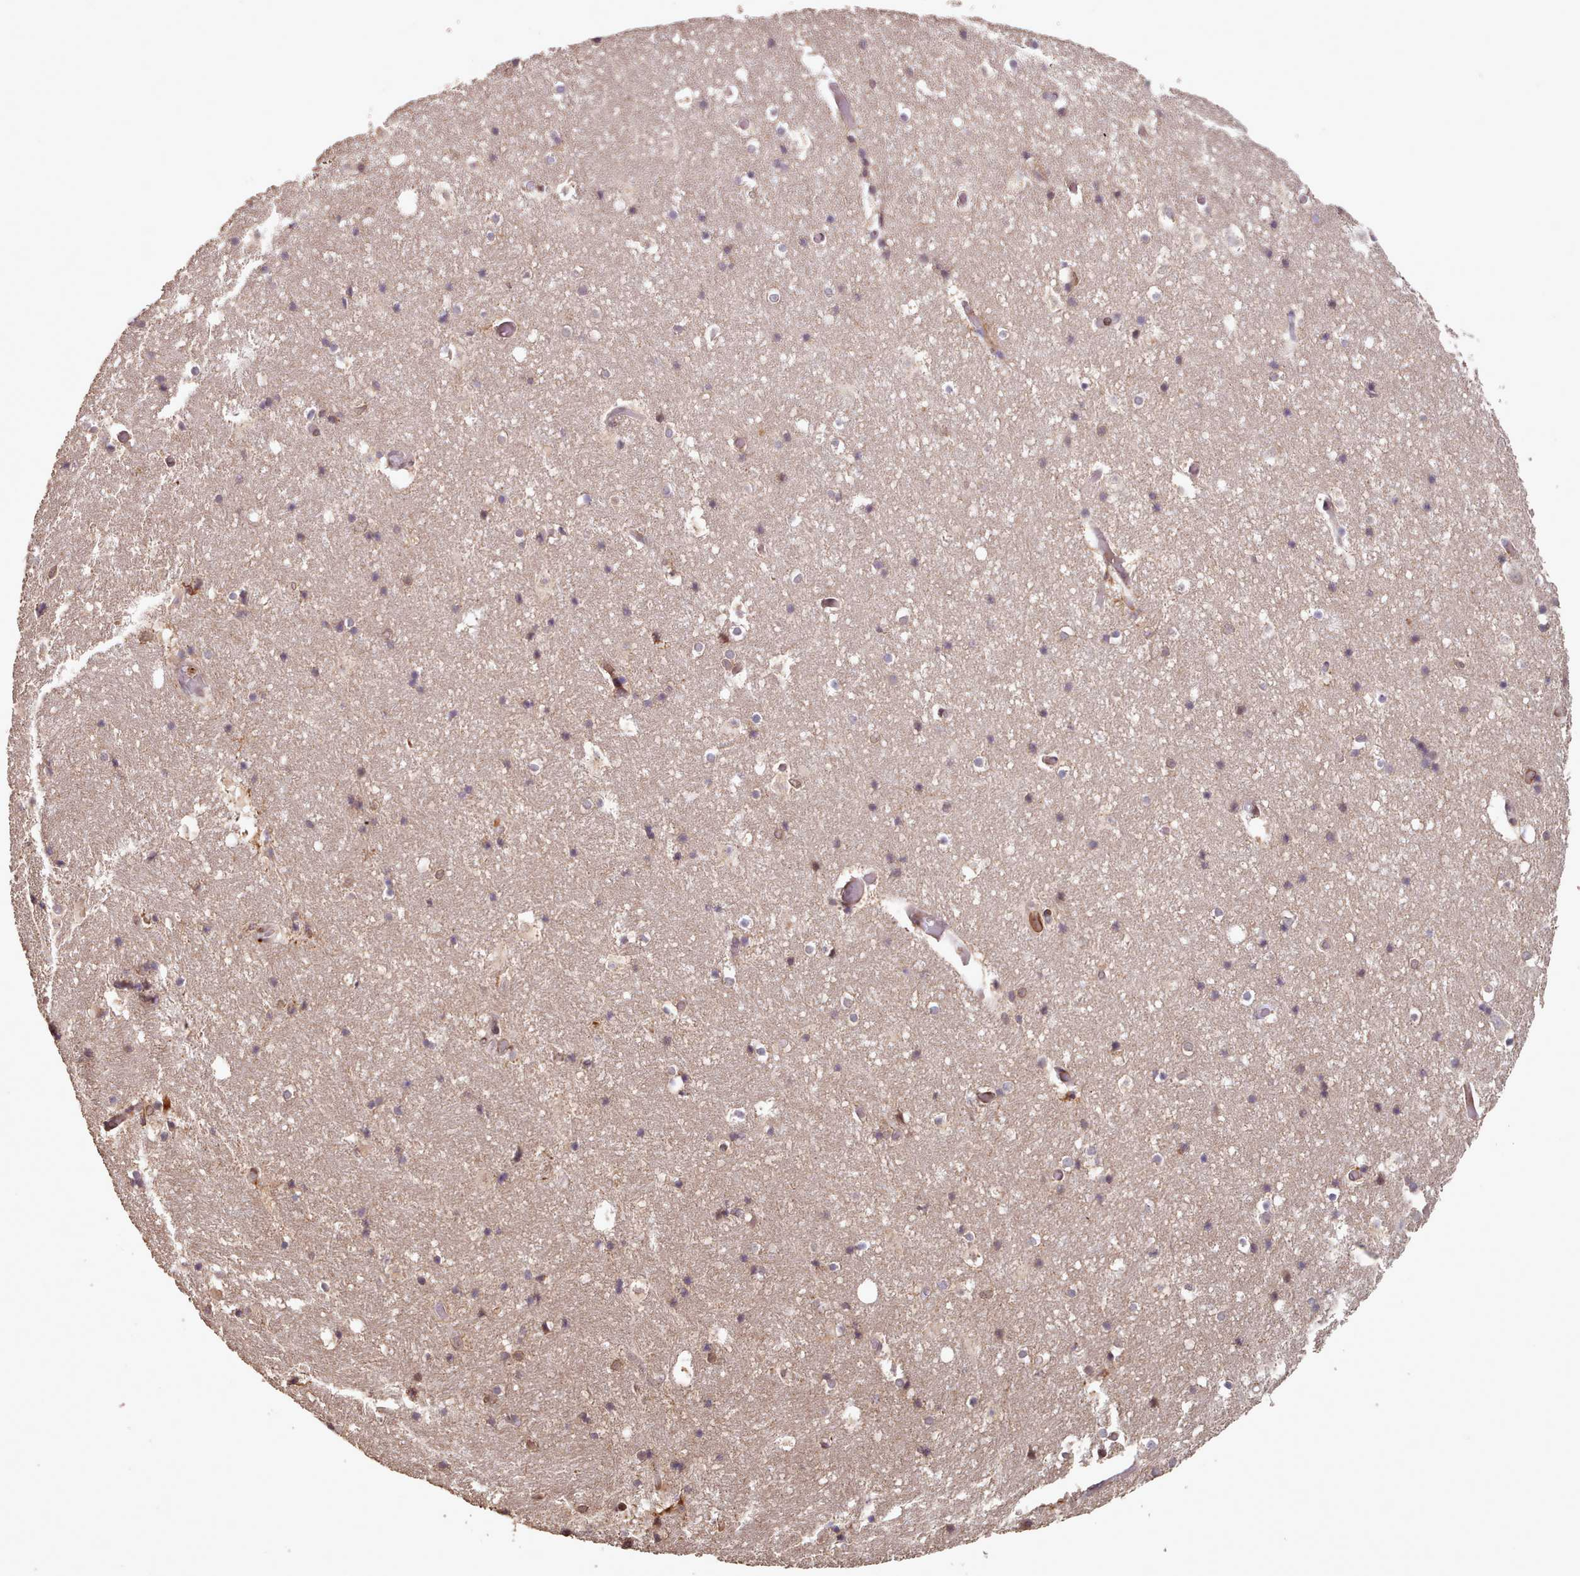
{"staining": {"intensity": "moderate", "quantity": "<25%", "location": "cytoplasmic/membranous,nuclear"}, "tissue": "hippocampus", "cell_type": "Glial cells", "image_type": "normal", "snomed": [{"axis": "morphology", "description": "Normal tissue, NOS"}, {"axis": "topography", "description": "Hippocampus"}], "caption": "Moderate cytoplasmic/membranous,nuclear protein expression is present in approximately <25% of glial cells in hippocampus. (Stains: DAB in brown, nuclei in blue, Microscopy: brightfield microscopy at high magnification).", "gene": "TOR1AIP1", "patient": {"sex": "female", "age": 52}}